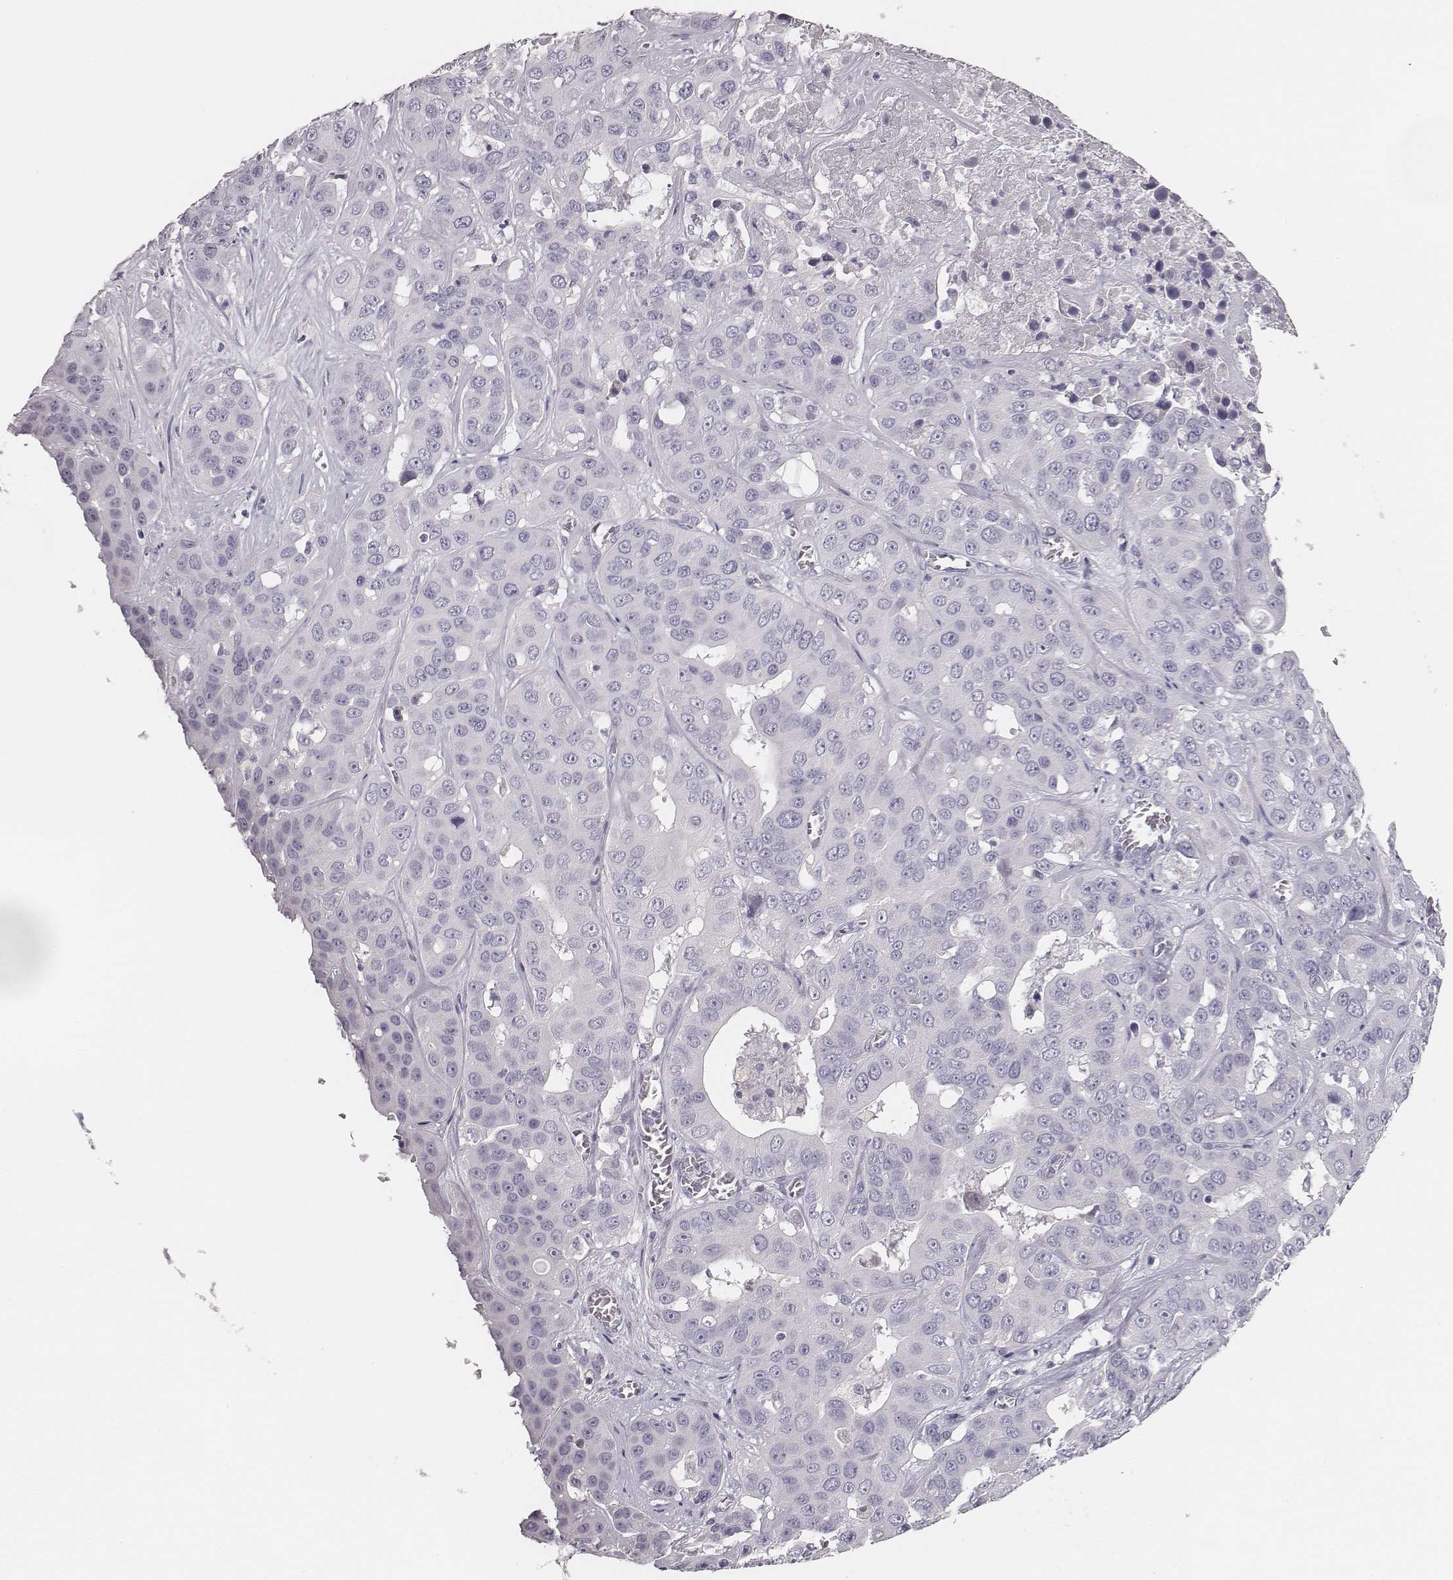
{"staining": {"intensity": "negative", "quantity": "none", "location": "none"}, "tissue": "liver cancer", "cell_type": "Tumor cells", "image_type": "cancer", "snomed": [{"axis": "morphology", "description": "Cholangiocarcinoma"}, {"axis": "topography", "description": "Liver"}], "caption": "The photomicrograph exhibits no staining of tumor cells in liver cancer (cholangiocarcinoma). (DAB immunohistochemistry visualized using brightfield microscopy, high magnification).", "gene": "MYH6", "patient": {"sex": "female", "age": 52}}